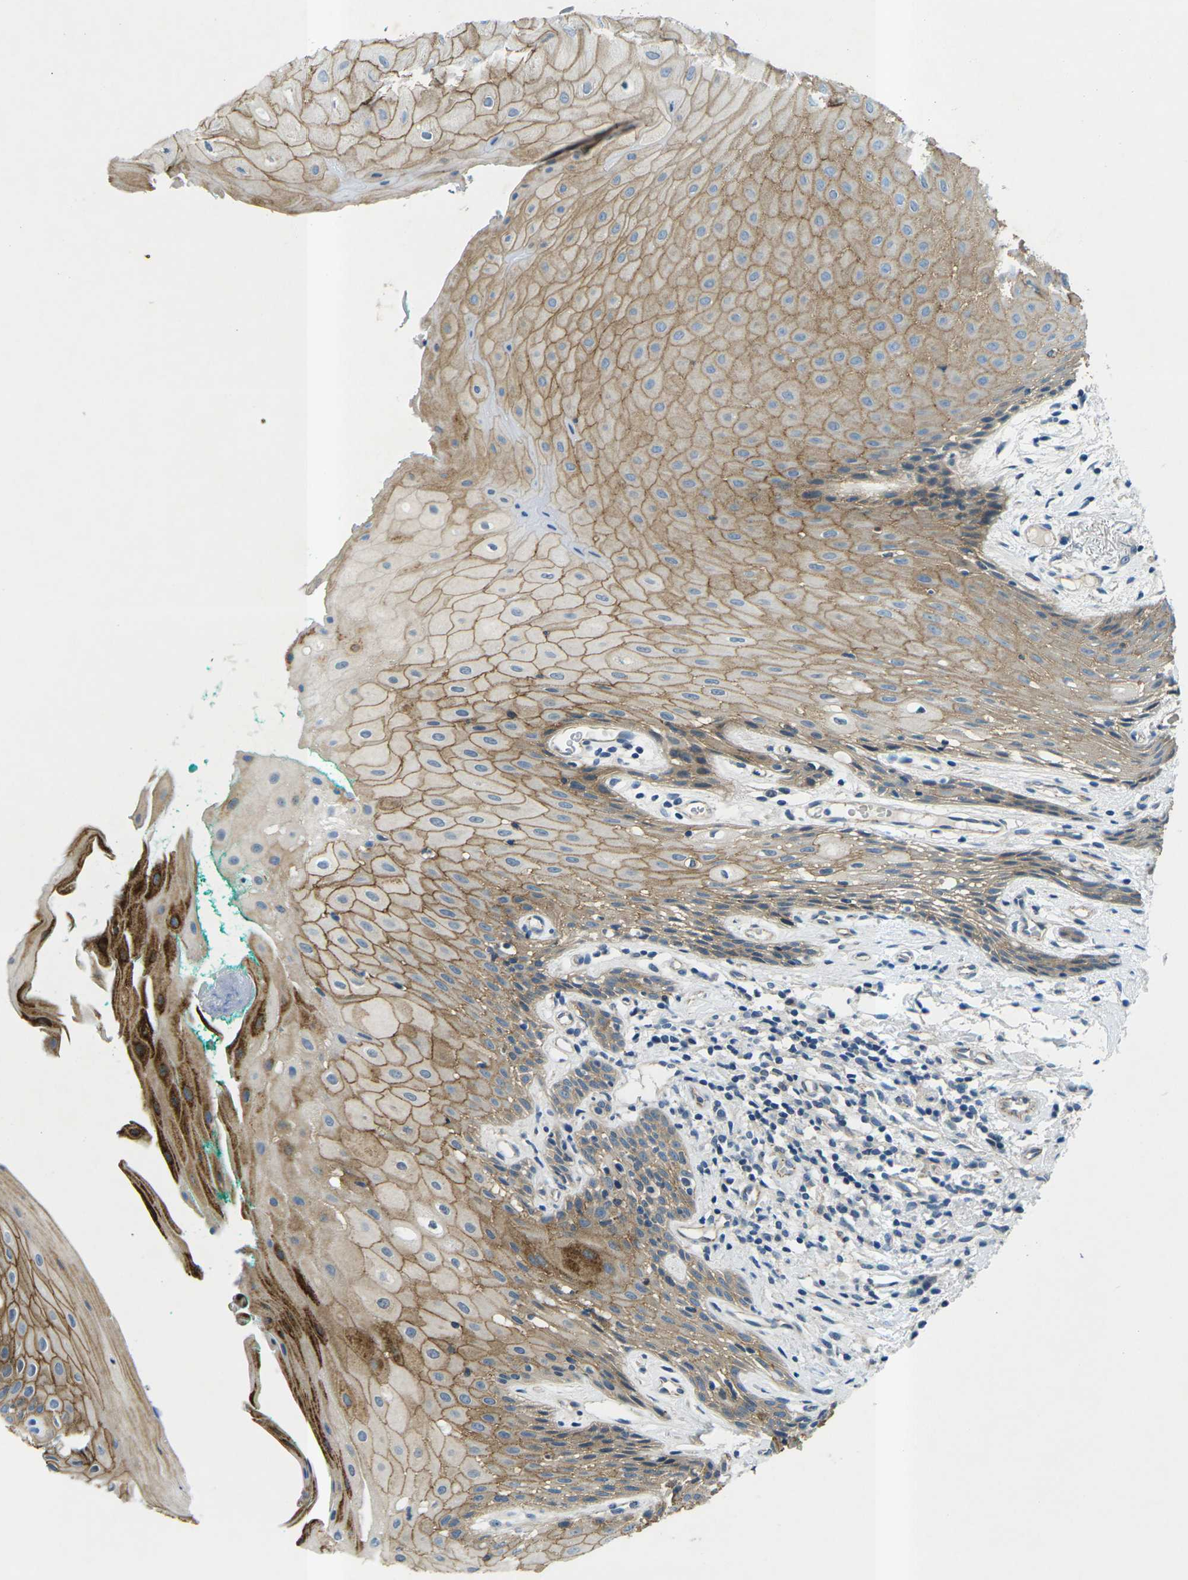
{"staining": {"intensity": "moderate", "quantity": ">75%", "location": "cytoplasmic/membranous"}, "tissue": "oral mucosa", "cell_type": "Squamous epithelial cells", "image_type": "normal", "snomed": [{"axis": "morphology", "description": "Normal tissue, NOS"}, {"axis": "morphology", "description": "Squamous cell carcinoma, NOS"}, {"axis": "topography", "description": "Oral tissue"}, {"axis": "topography", "description": "Salivary gland"}, {"axis": "topography", "description": "Head-Neck"}], "caption": "Protein expression analysis of normal human oral mucosa reveals moderate cytoplasmic/membranous positivity in approximately >75% of squamous epithelial cells. (IHC, brightfield microscopy, high magnification).", "gene": "CTNND1", "patient": {"sex": "female", "age": 62}}